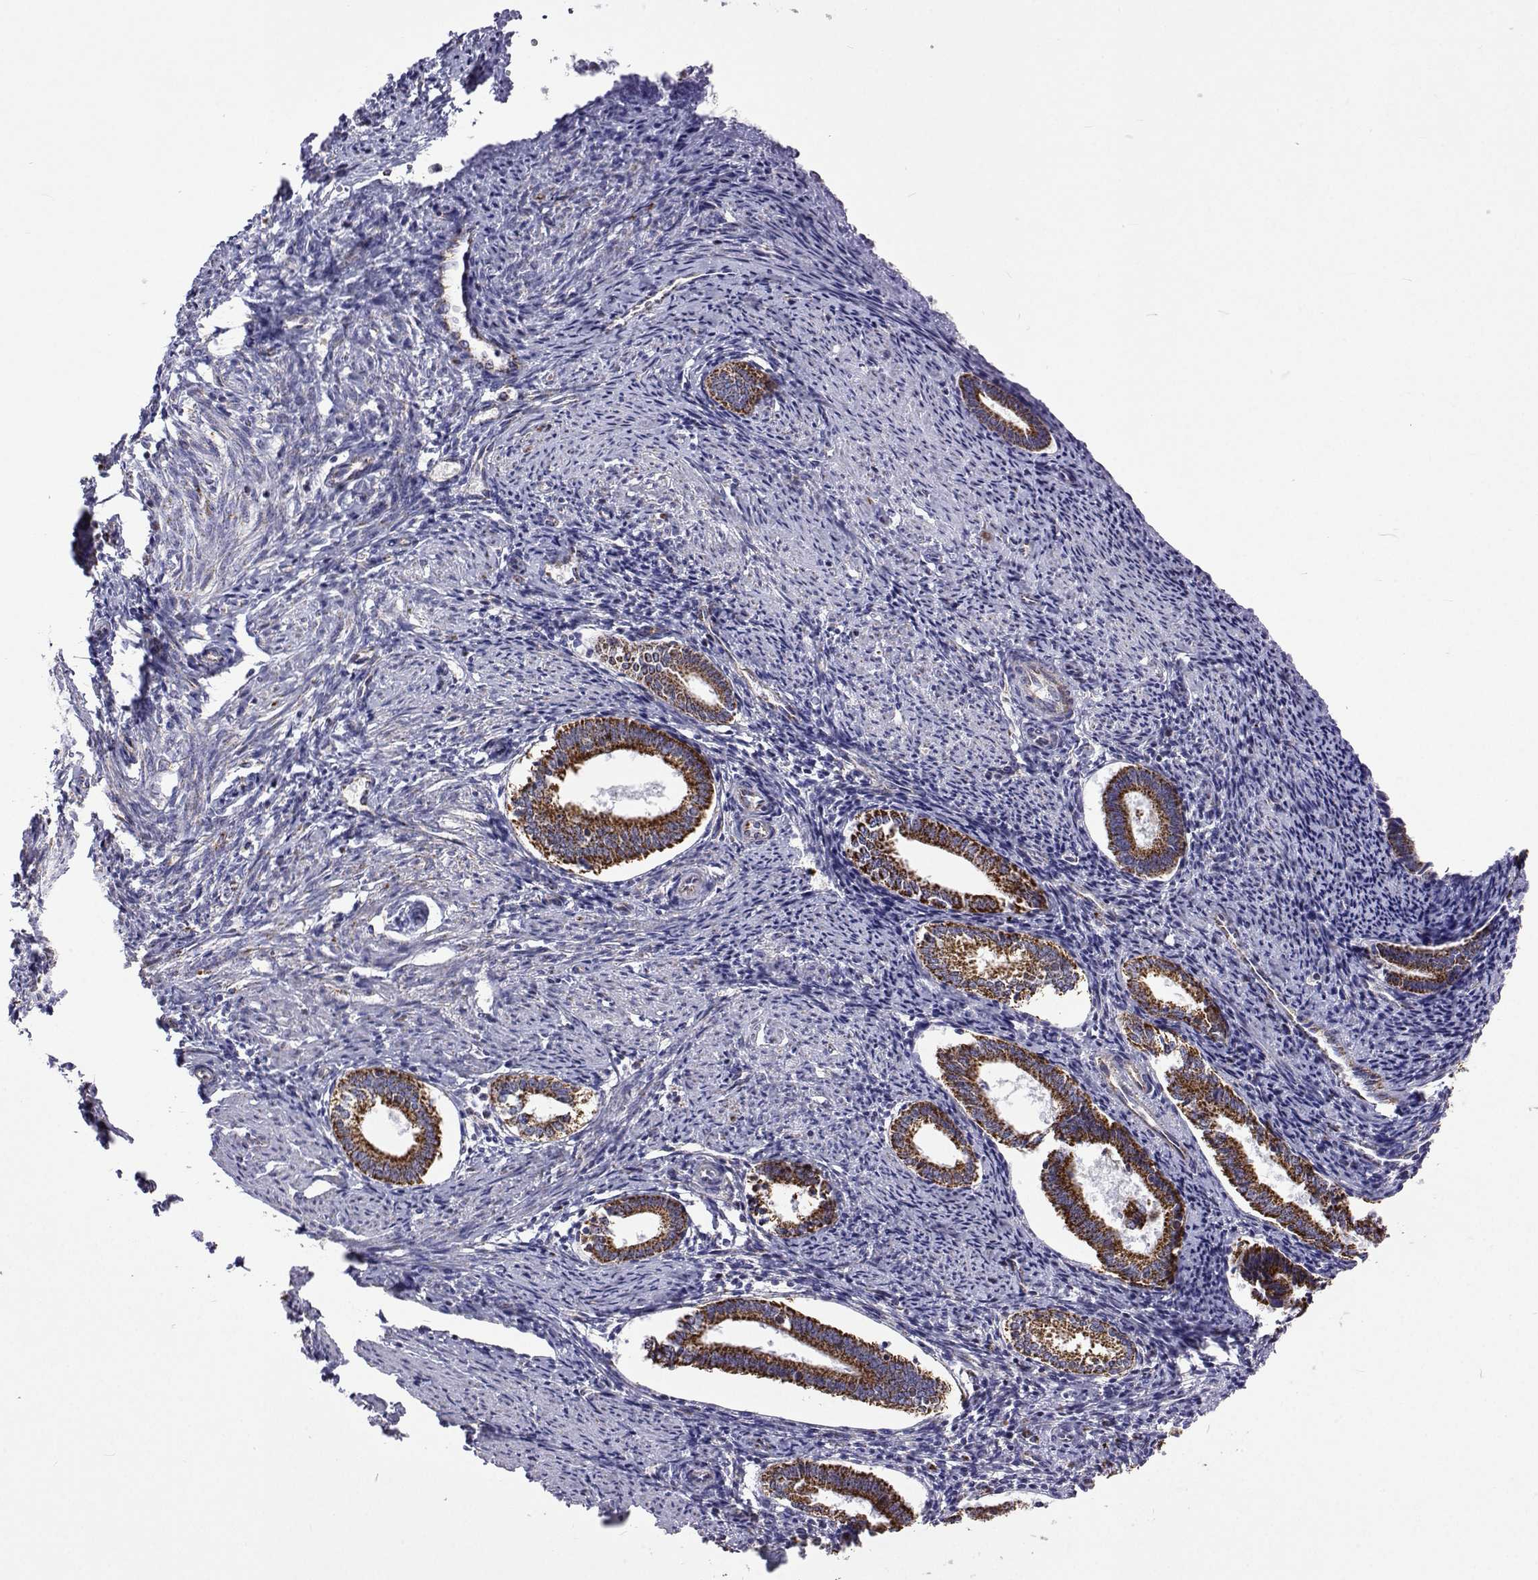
{"staining": {"intensity": "negative", "quantity": "none", "location": "none"}, "tissue": "endometrium", "cell_type": "Cells in endometrial stroma", "image_type": "normal", "snomed": [{"axis": "morphology", "description": "Normal tissue, NOS"}, {"axis": "topography", "description": "Endometrium"}], "caption": "Cells in endometrial stroma are negative for brown protein staining in normal endometrium. (DAB (3,3'-diaminobenzidine) immunohistochemistry (IHC) visualized using brightfield microscopy, high magnification).", "gene": "MCCC2", "patient": {"sex": "female", "age": 41}}